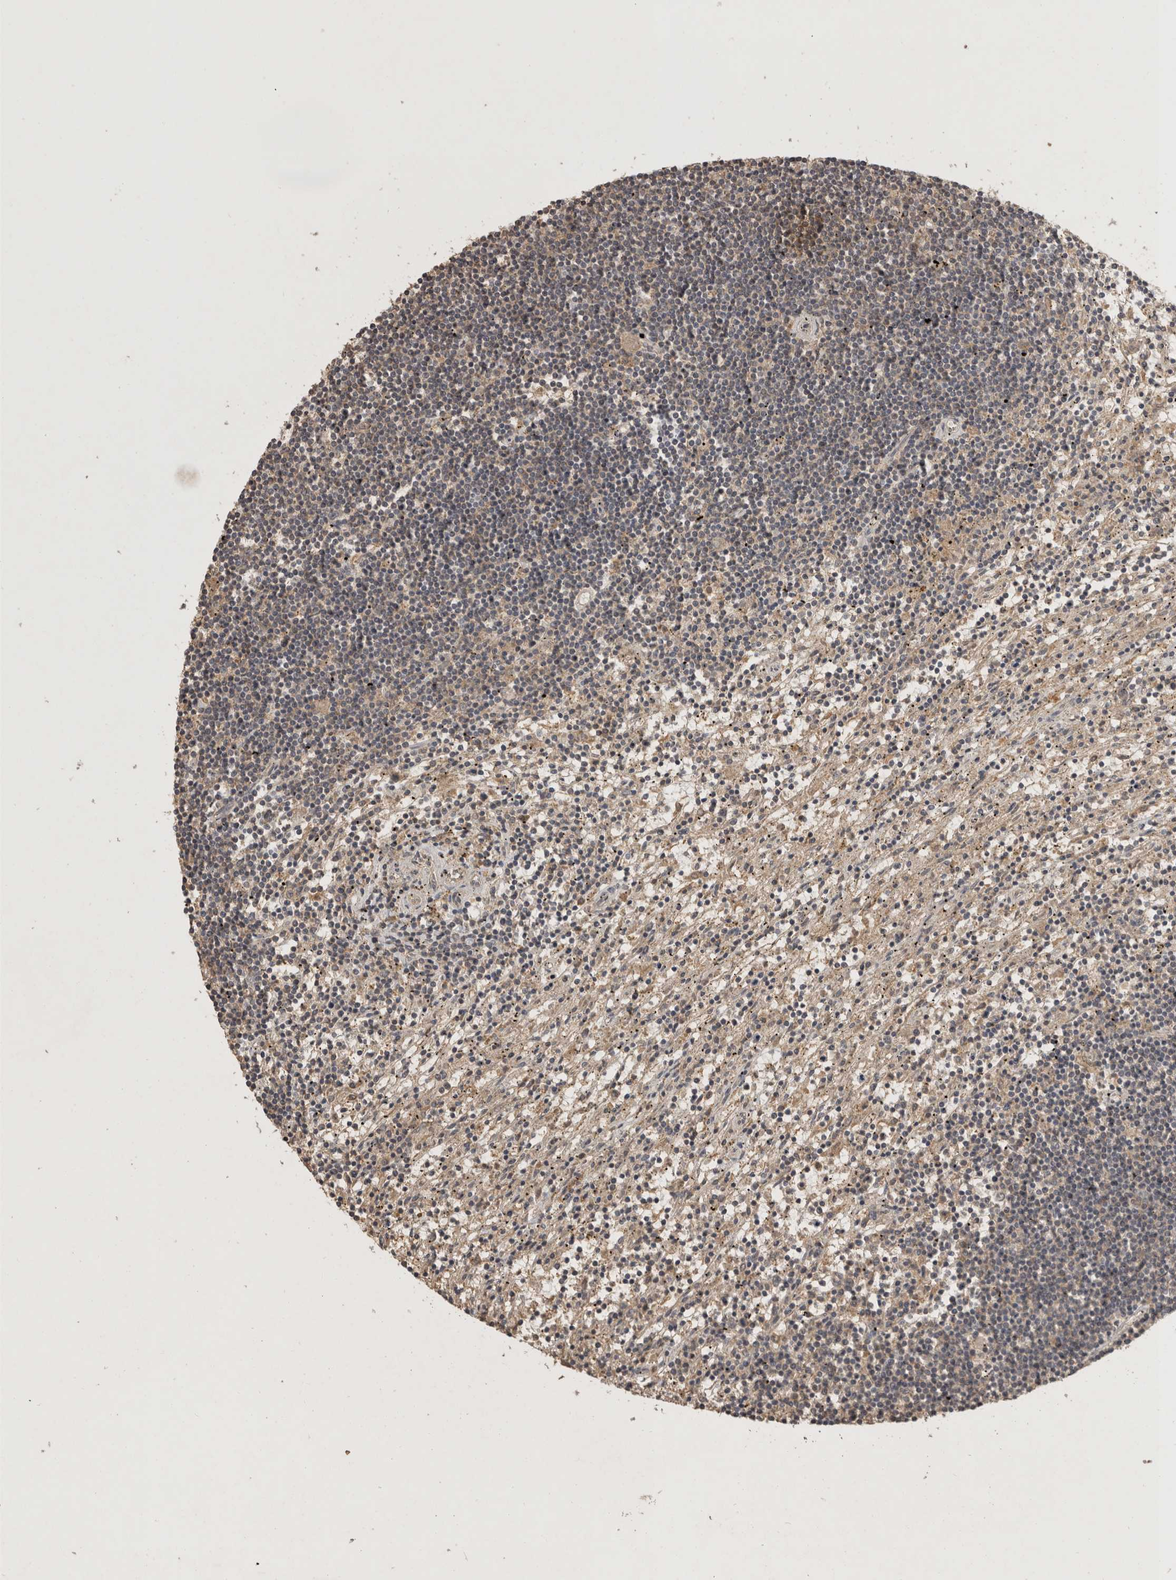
{"staining": {"intensity": "weak", "quantity": "<25%", "location": "cytoplasmic/membranous"}, "tissue": "lymphoma", "cell_type": "Tumor cells", "image_type": "cancer", "snomed": [{"axis": "morphology", "description": "Malignant lymphoma, non-Hodgkin's type, Low grade"}, {"axis": "topography", "description": "Spleen"}], "caption": "Tumor cells show no significant protein positivity in lymphoma.", "gene": "ADAMTS4", "patient": {"sex": "male", "age": 76}}